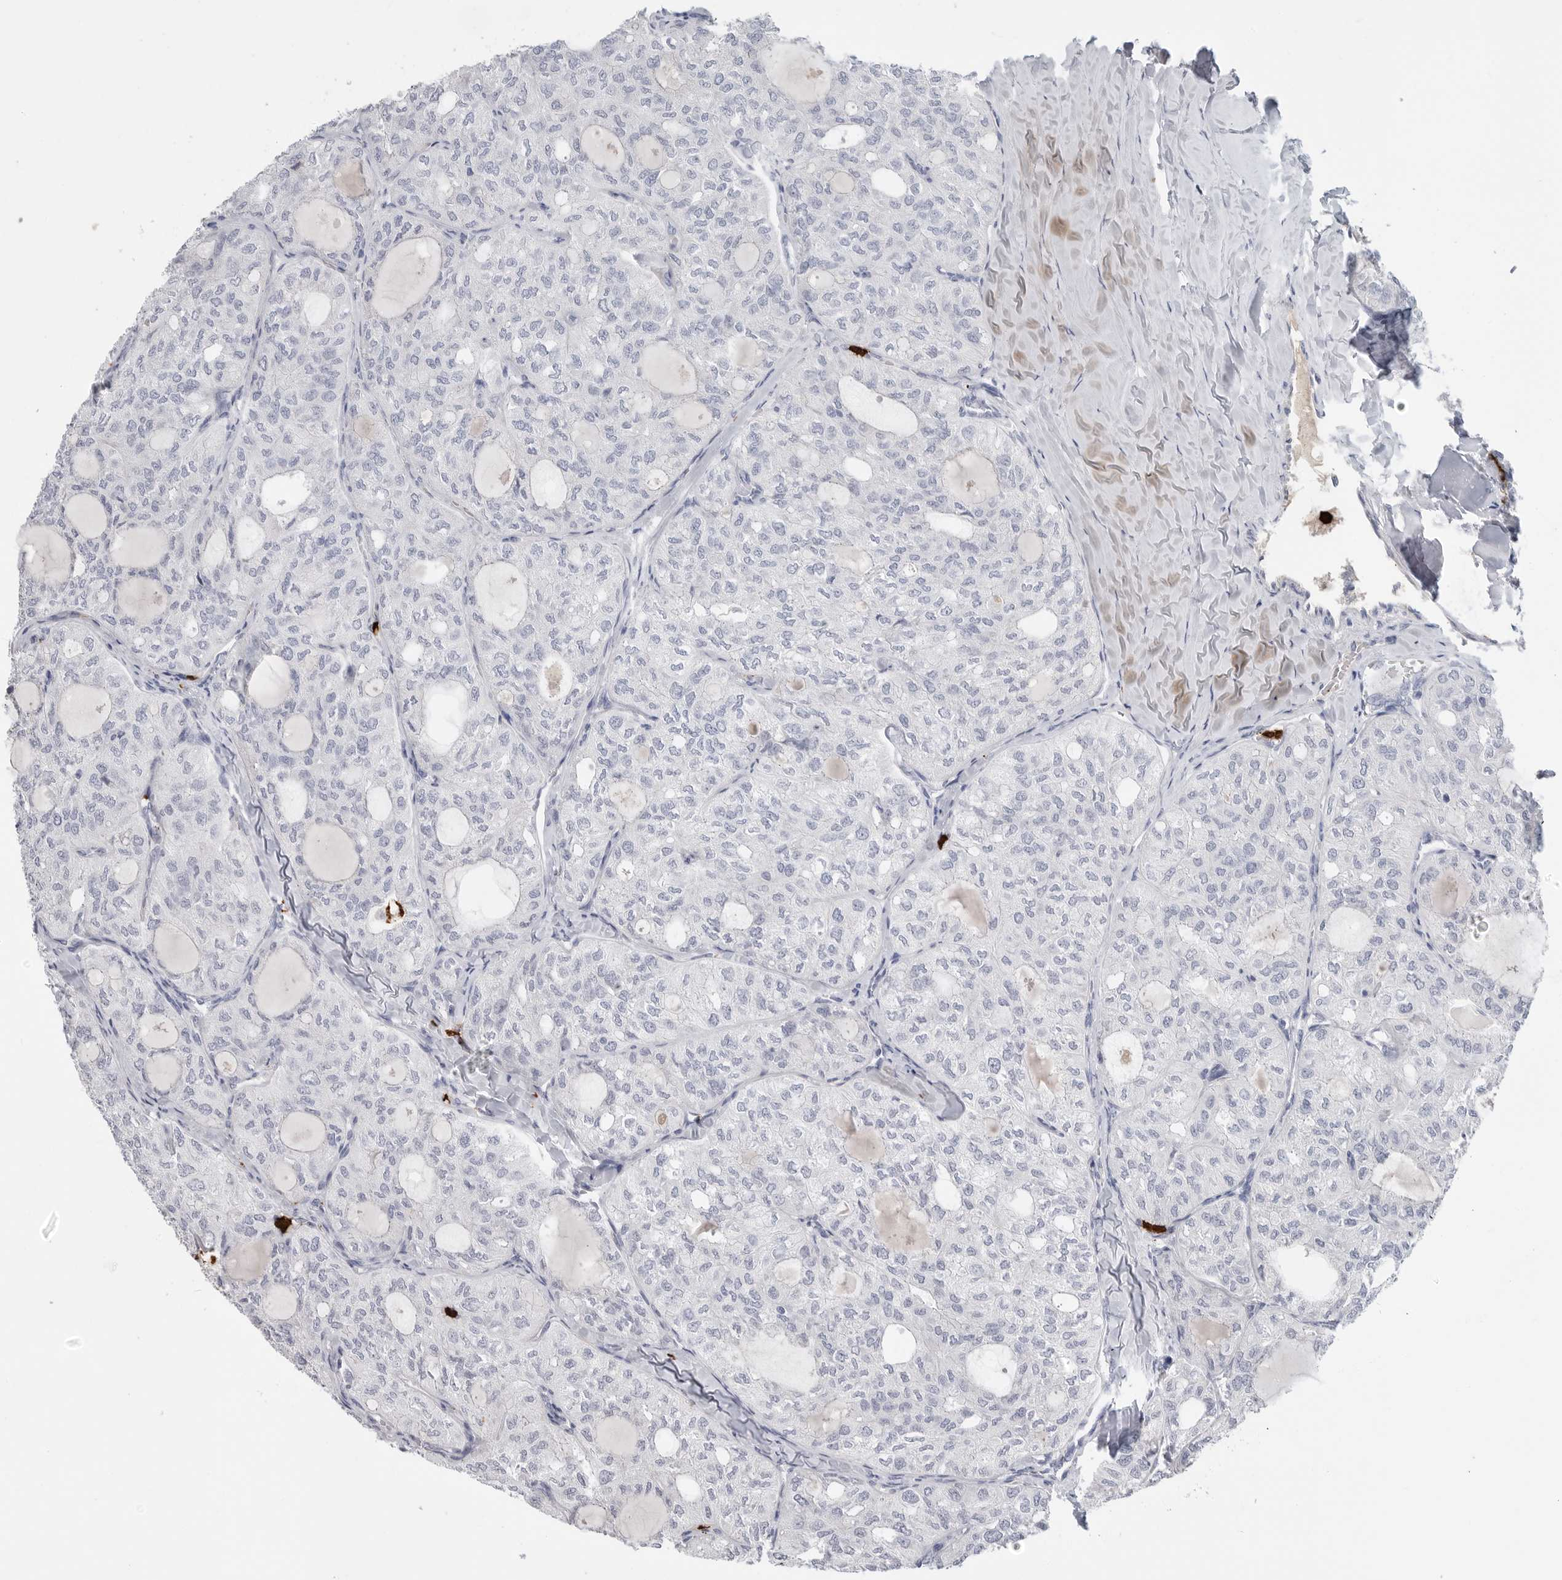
{"staining": {"intensity": "negative", "quantity": "none", "location": "none"}, "tissue": "thyroid cancer", "cell_type": "Tumor cells", "image_type": "cancer", "snomed": [{"axis": "morphology", "description": "Follicular adenoma carcinoma, NOS"}, {"axis": "topography", "description": "Thyroid gland"}], "caption": "A micrograph of follicular adenoma carcinoma (thyroid) stained for a protein displays no brown staining in tumor cells.", "gene": "CYB561D1", "patient": {"sex": "male", "age": 75}}